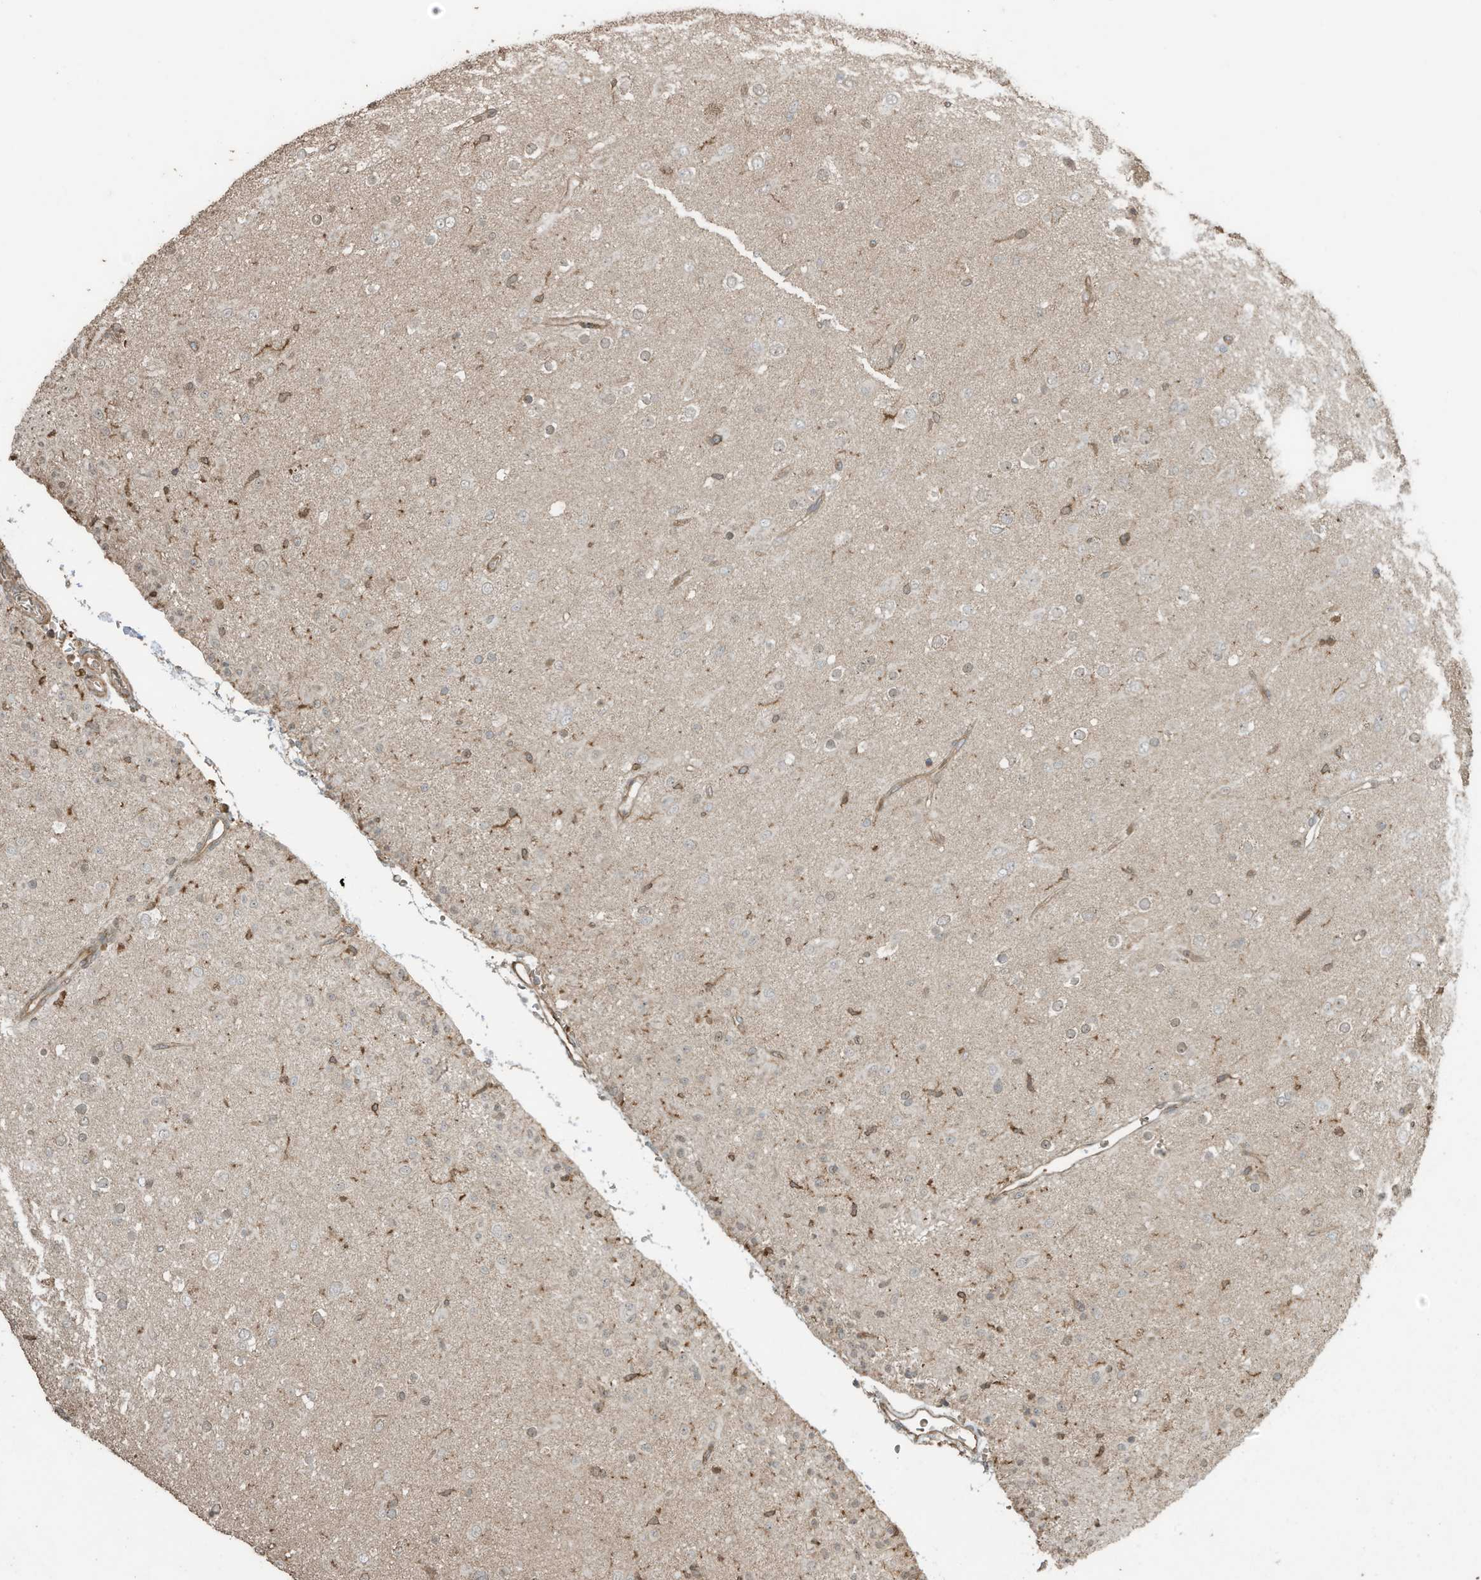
{"staining": {"intensity": "negative", "quantity": "none", "location": "none"}, "tissue": "glioma", "cell_type": "Tumor cells", "image_type": "cancer", "snomed": [{"axis": "morphology", "description": "Glioma, malignant, Low grade"}, {"axis": "topography", "description": "Brain"}], "caption": "Immunohistochemistry of glioma exhibits no expression in tumor cells.", "gene": "ZNF653", "patient": {"sex": "male", "age": 65}}